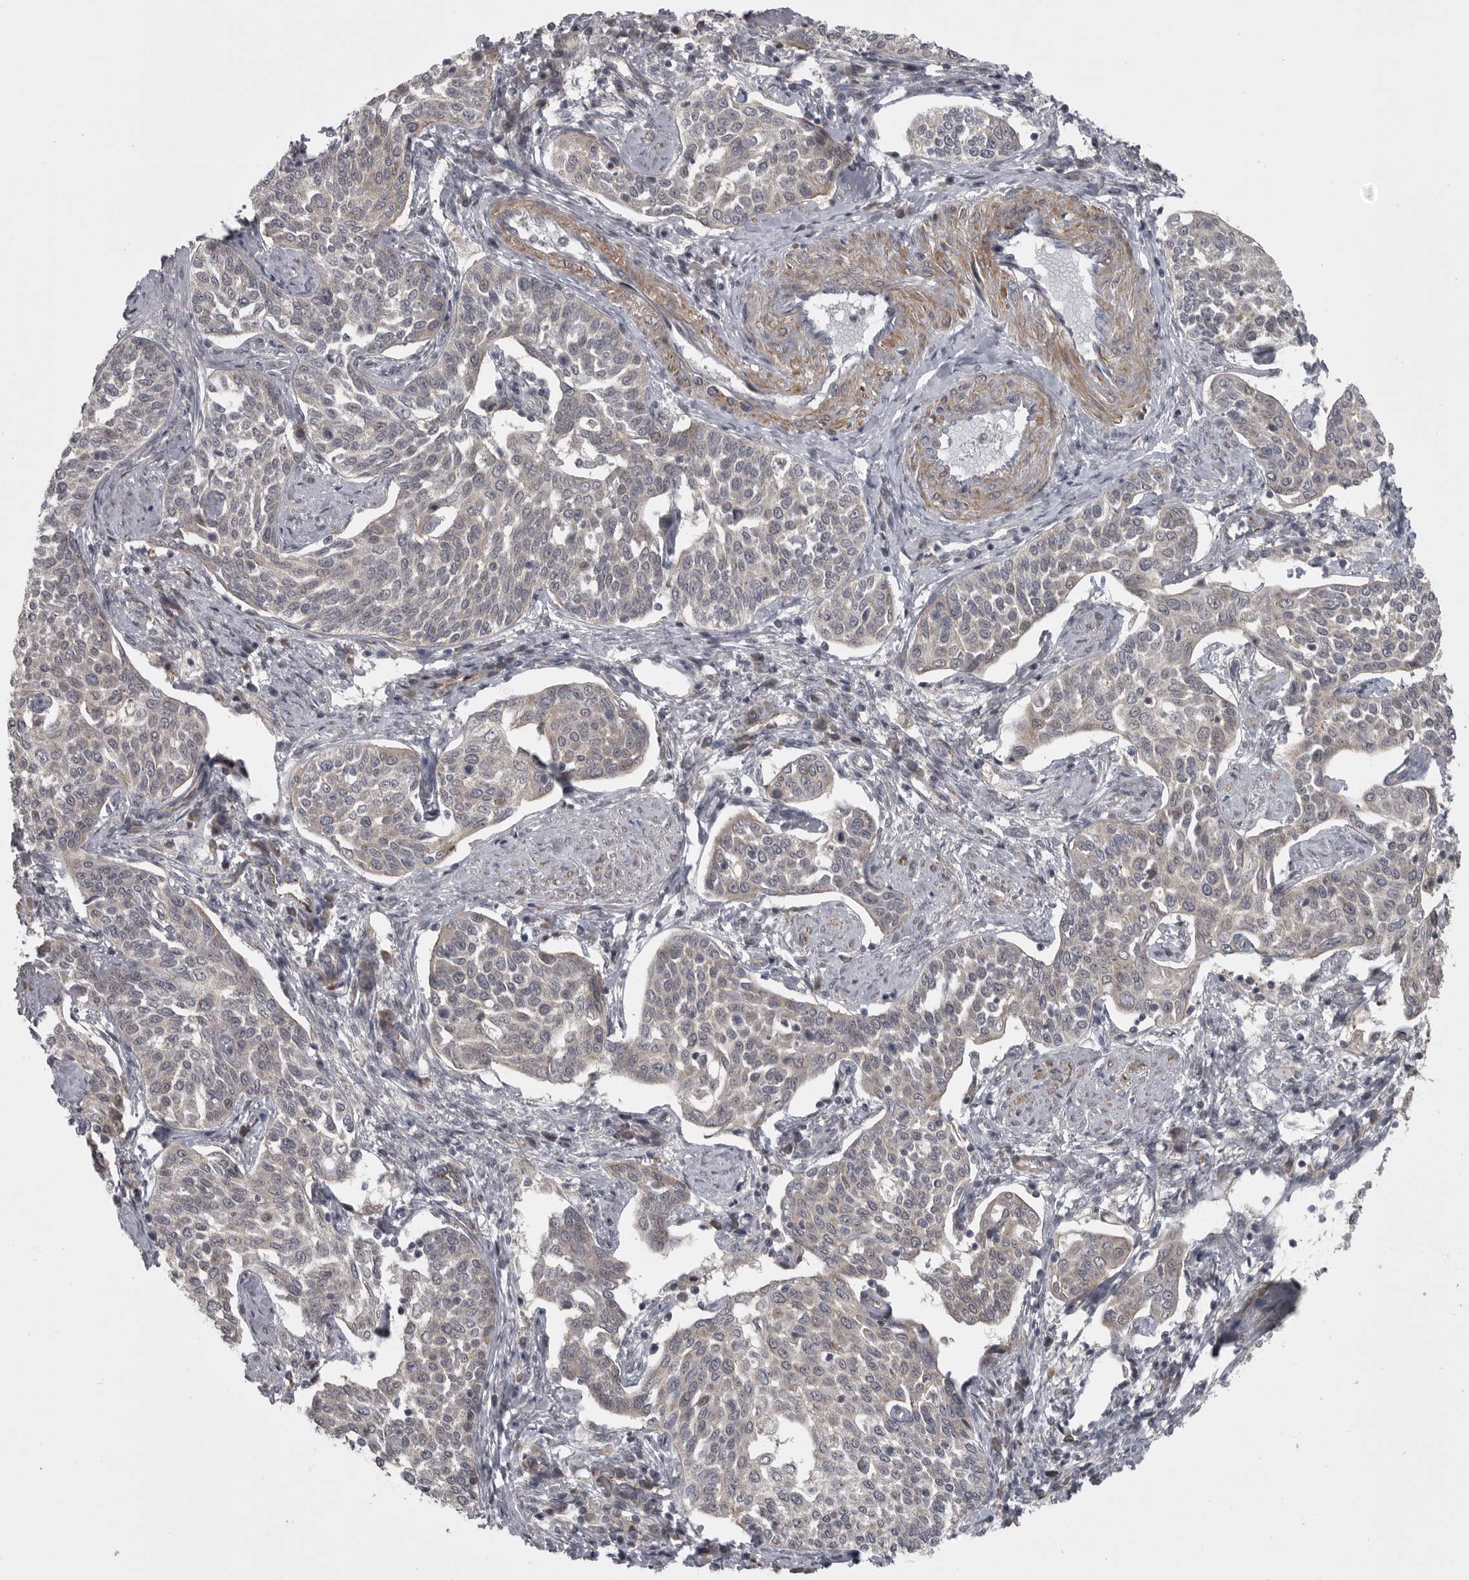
{"staining": {"intensity": "weak", "quantity": "25%-75%", "location": "cytoplasmic/membranous"}, "tissue": "cervical cancer", "cell_type": "Tumor cells", "image_type": "cancer", "snomed": [{"axis": "morphology", "description": "Squamous cell carcinoma, NOS"}, {"axis": "topography", "description": "Cervix"}], "caption": "Squamous cell carcinoma (cervical) stained for a protein shows weak cytoplasmic/membranous positivity in tumor cells. The staining is performed using DAB brown chromogen to label protein expression. The nuclei are counter-stained blue using hematoxylin.", "gene": "PPP1R9A", "patient": {"sex": "female", "age": 34}}